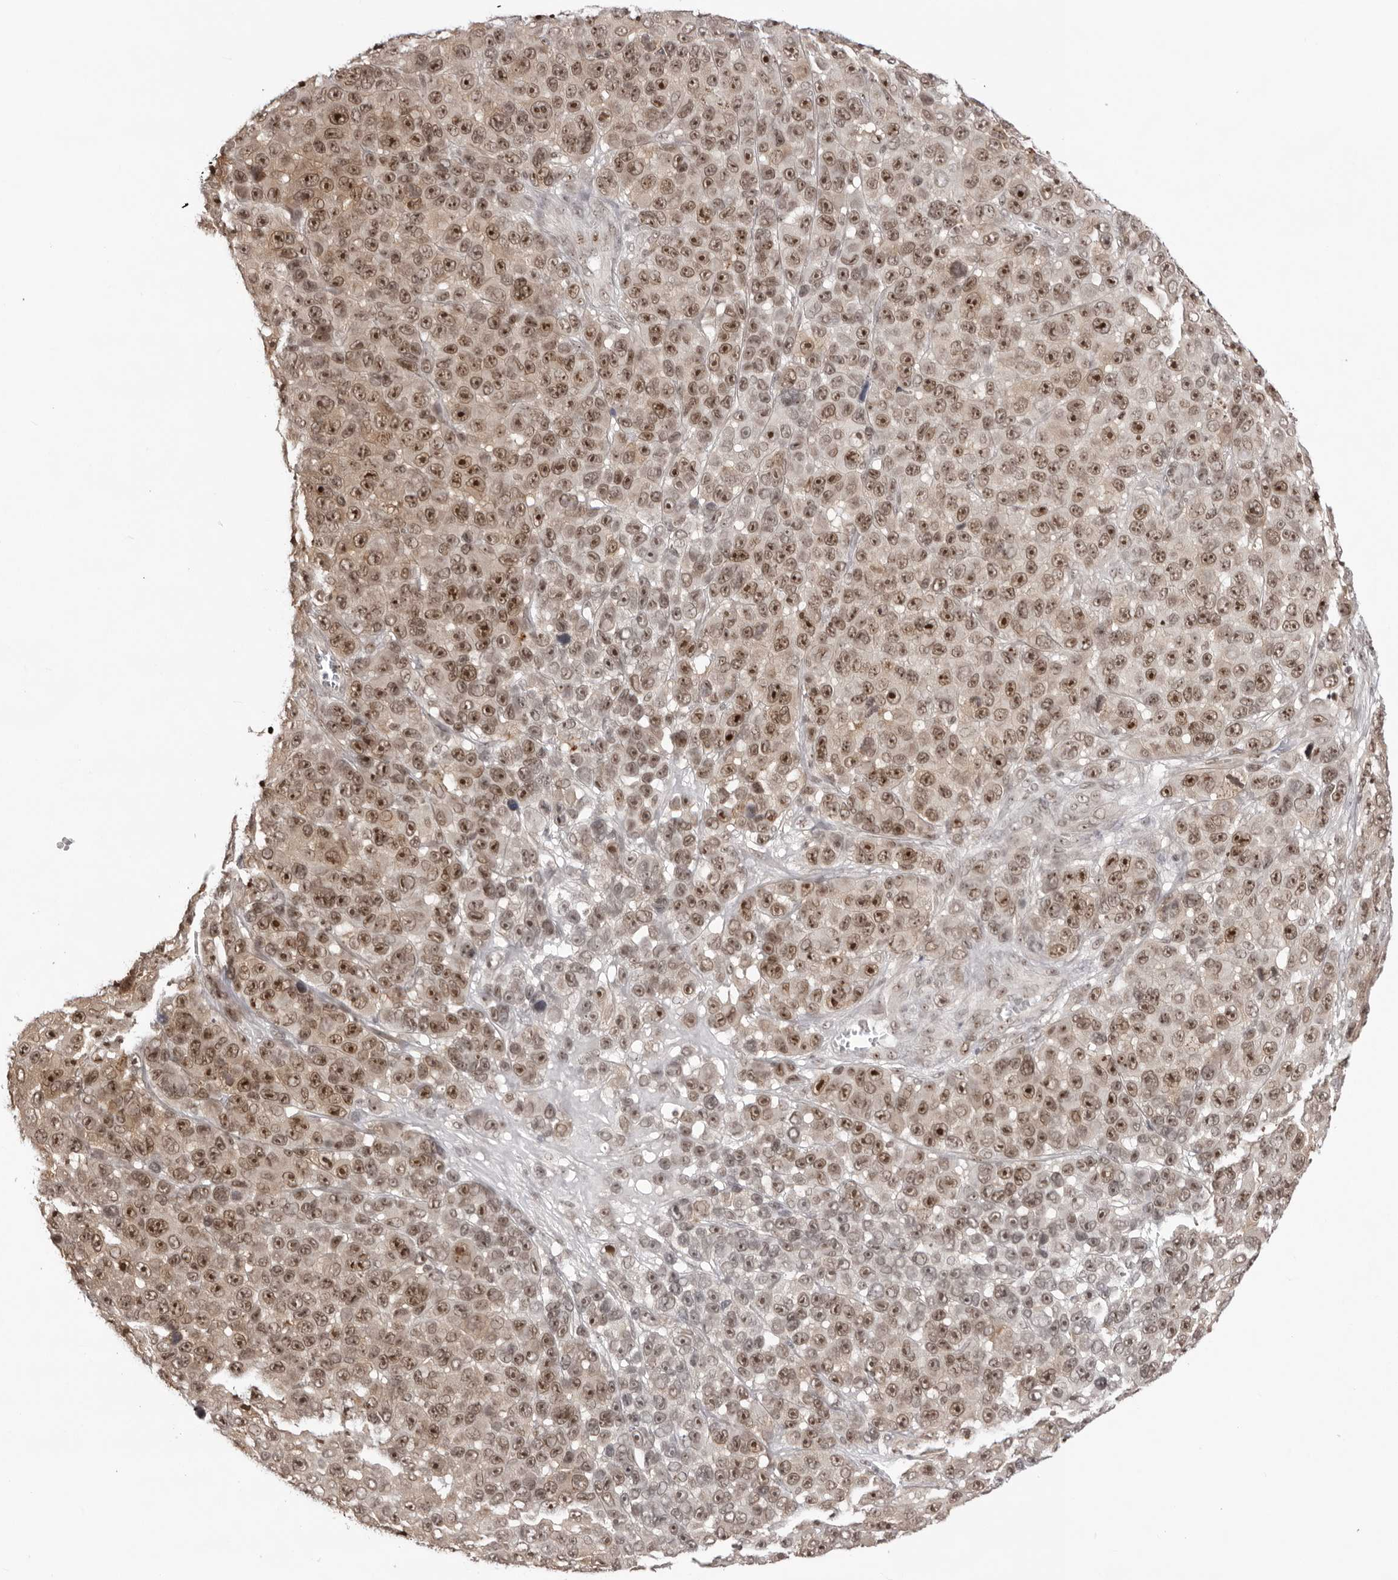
{"staining": {"intensity": "moderate", "quantity": ">75%", "location": "cytoplasmic/membranous,nuclear"}, "tissue": "melanoma", "cell_type": "Tumor cells", "image_type": "cancer", "snomed": [{"axis": "morphology", "description": "Malignant melanoma, NOS"}, {"axis": "topography", "description": "Skin"}], "caption": "Melanoma stained with immunohistochemistry (IHC) shows moderate cytoplasmic/membranous and nuclear staining in approximately >75% of tumor cells. (DAB (3,3'-diaminobenzidine) IHC with brightfield microscopy, high magnification).", "gene": "EXOSC10", "patient": {"sex": "male", "age": 53}}